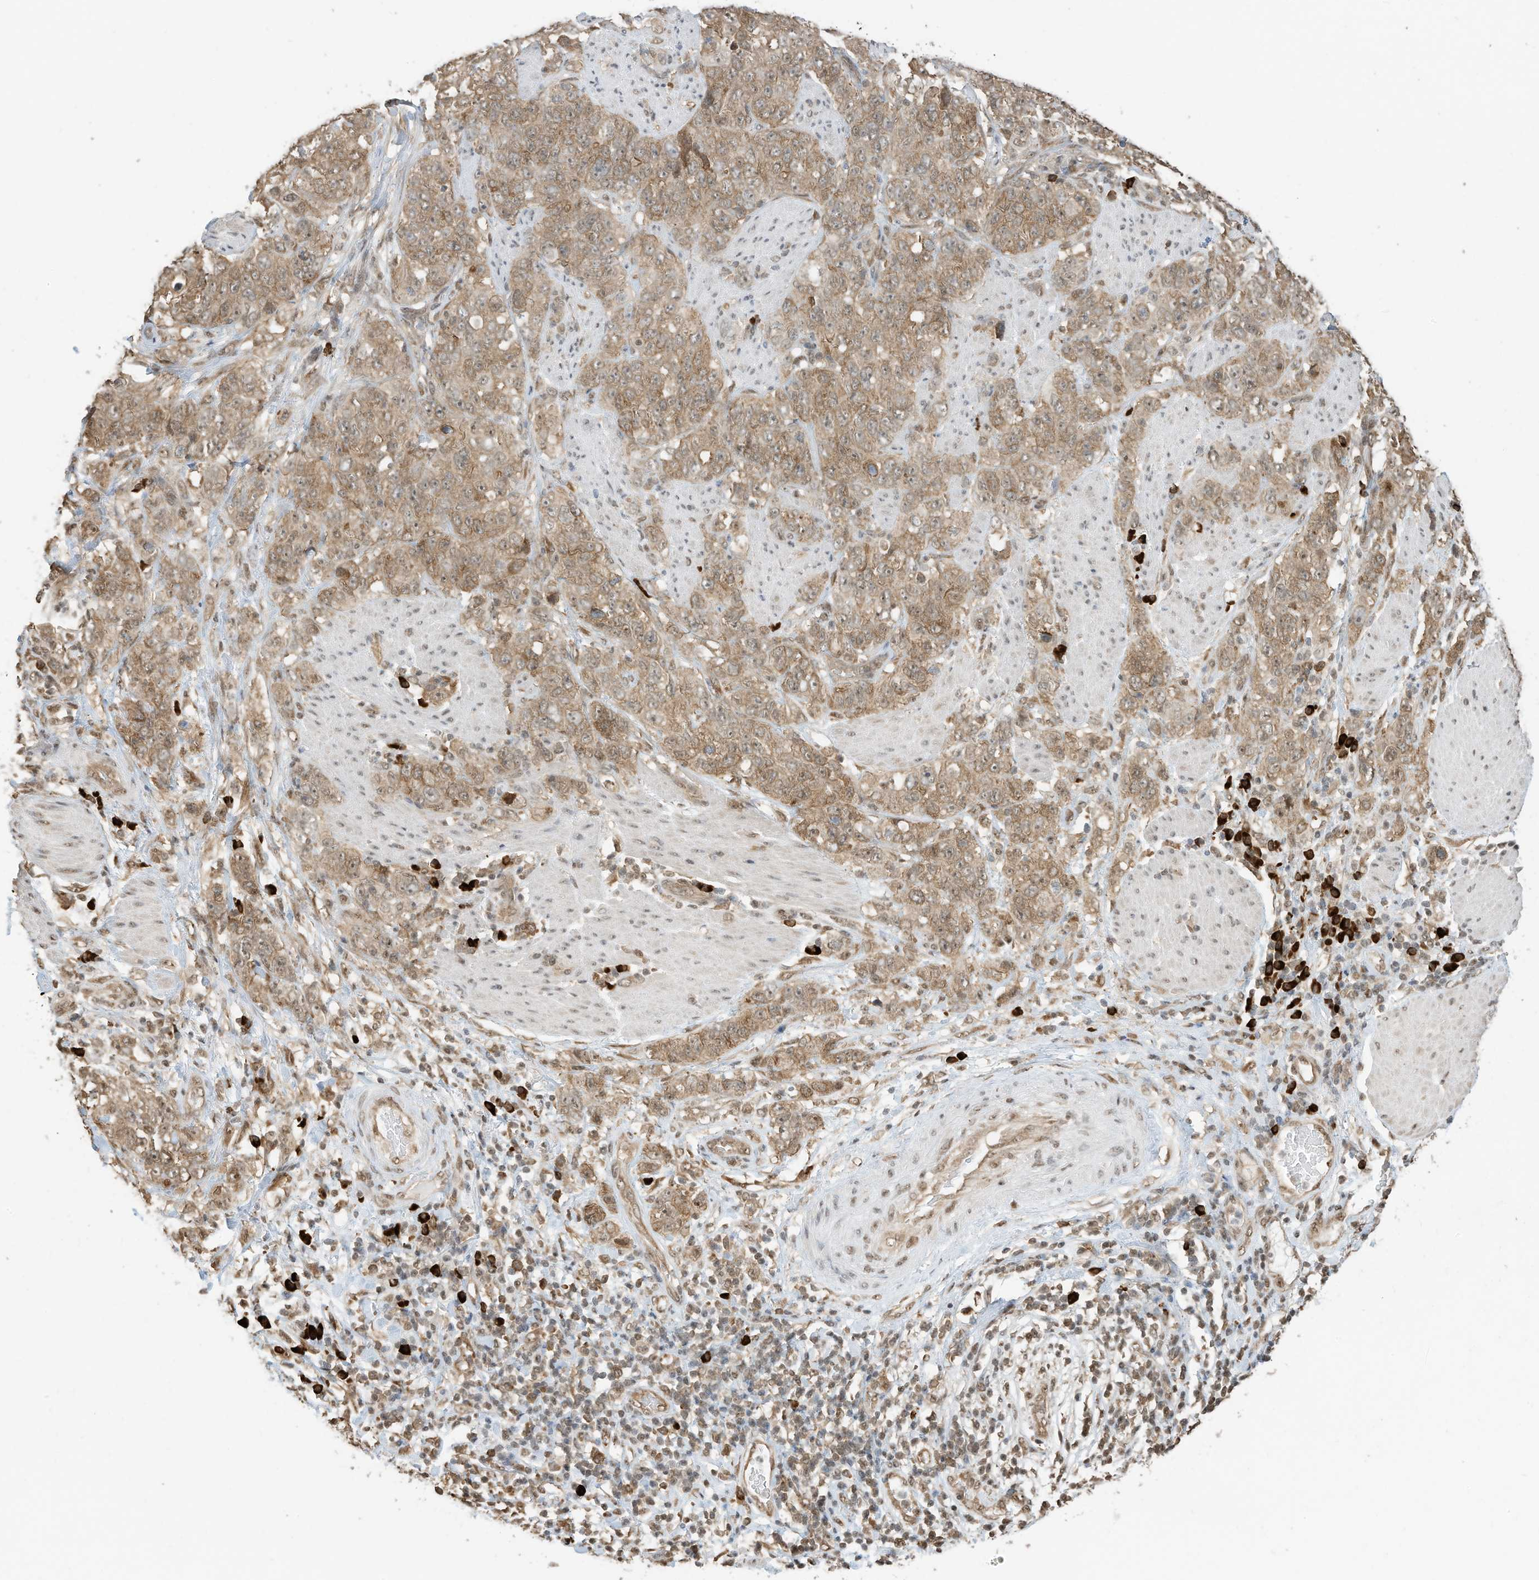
{"staining": {"intensity": "moderate", "quantity": ">75%", "location": "cytoplasmic/membranous"}, "tissue": "stomach cancer", "cell_type": "Tumor cells", "image_type": "cancer", "snomed": [{"axis": "morphology", "description": "Adenocarcinoma, NOS"}, {"axis": "topography", "description": "Stomach"}], "caption": "IHC (DAB) staining of stomach cancer demonstrates moderate cytoplasmic/membranous protein expression in approximately >75% of tumor cells.", "gene": "ZNF195", "patient": {"sex": "male", "age": 48}}